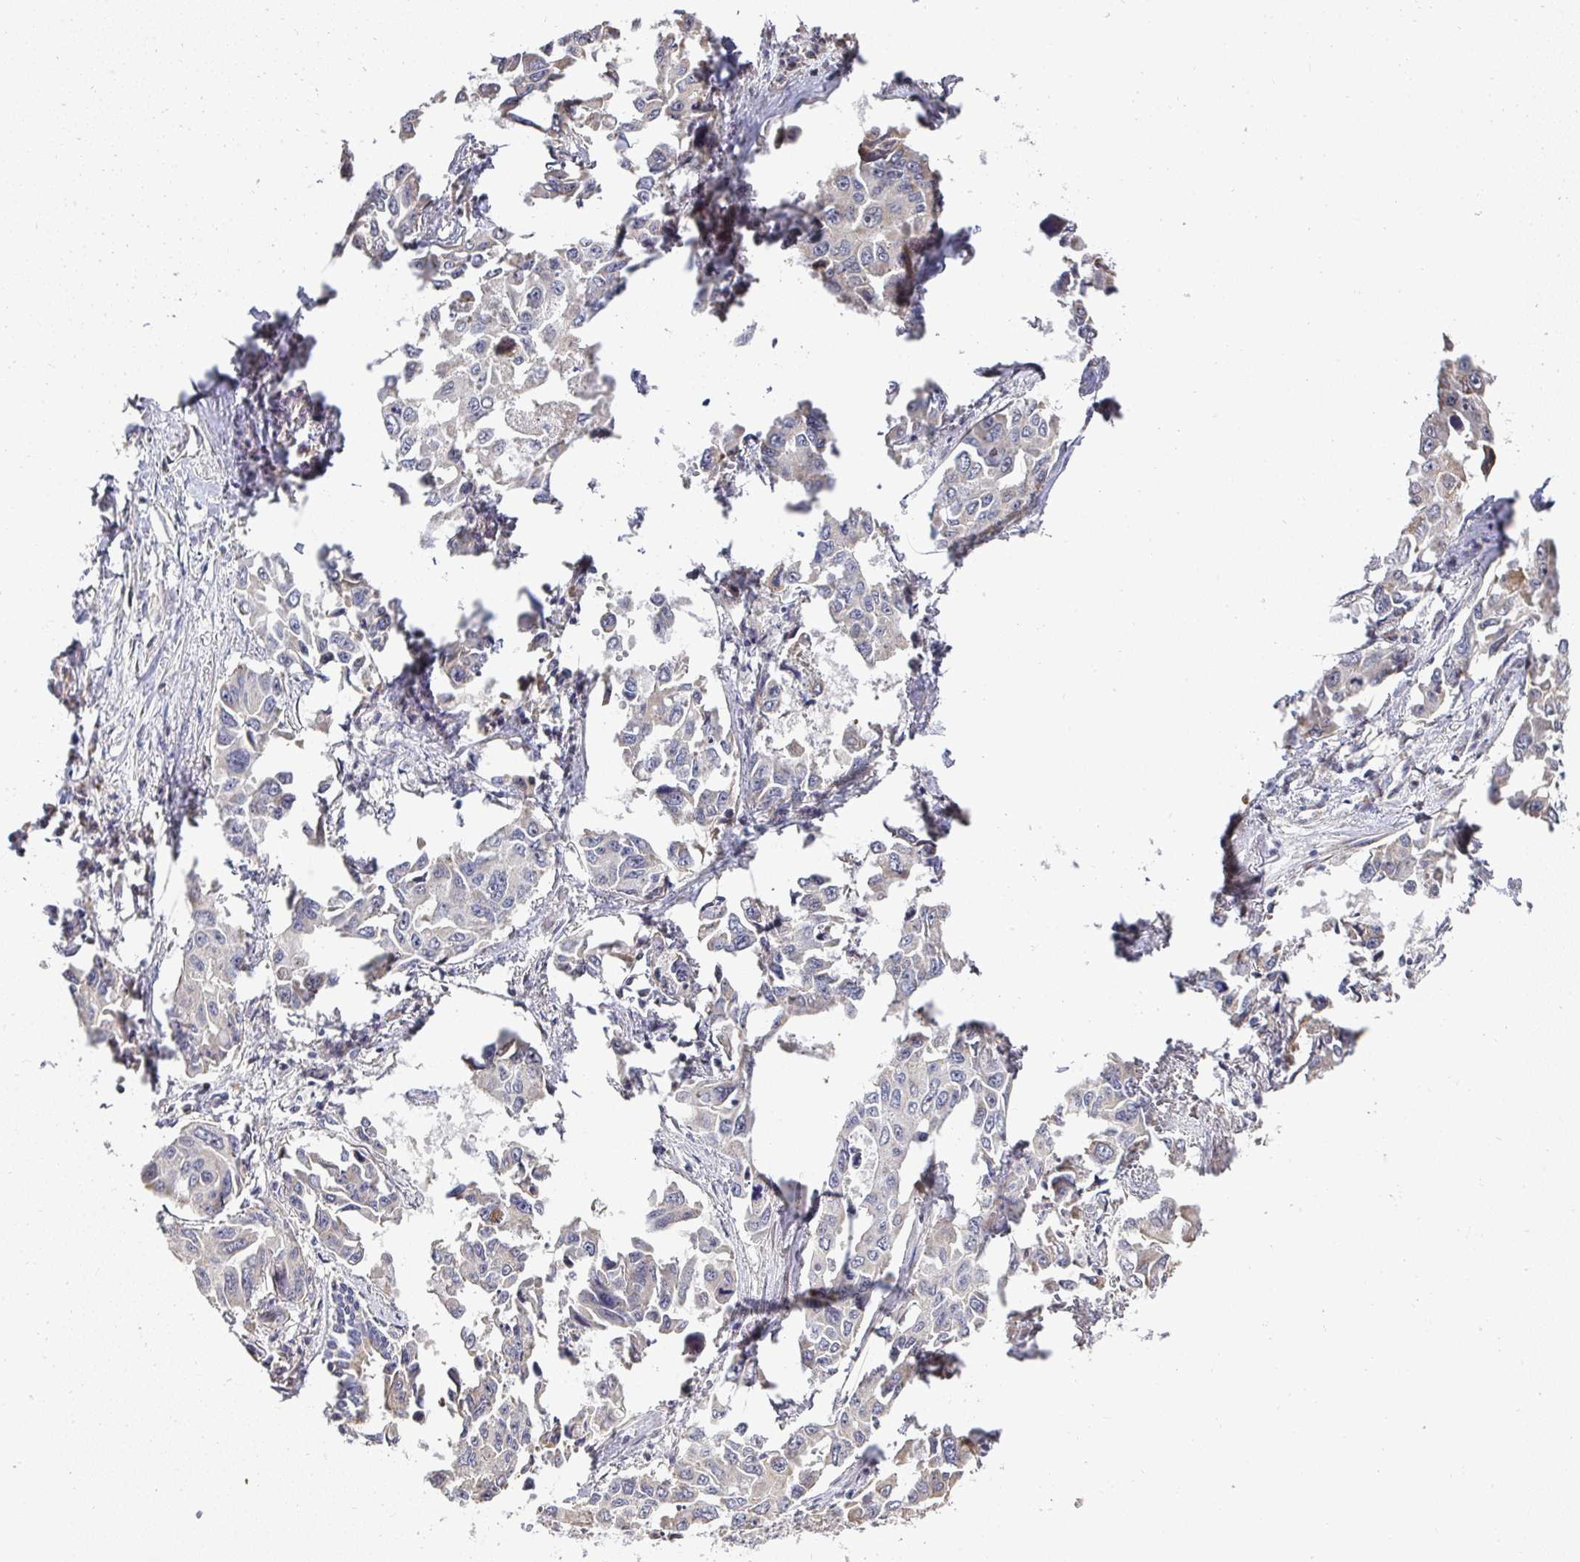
{"staining": {"intensity": "negative", "quantity": "none", "location": "none"}, "tissue": "lung cancer", "cell_type": "Tumor cells", "image_type": "cancer", "snomed": [{"axis": "morphology", "description": "Adenocarcinoma, NOS"}, {"axis": "topography", "description": "Lung"}], "caption": "This is an immunohistochemistry (IHC) image of lung cancer. There is no expression in tumor cells.", "gene": "AGTPBP1", "patient": {"sex": "male", "age": 64}}